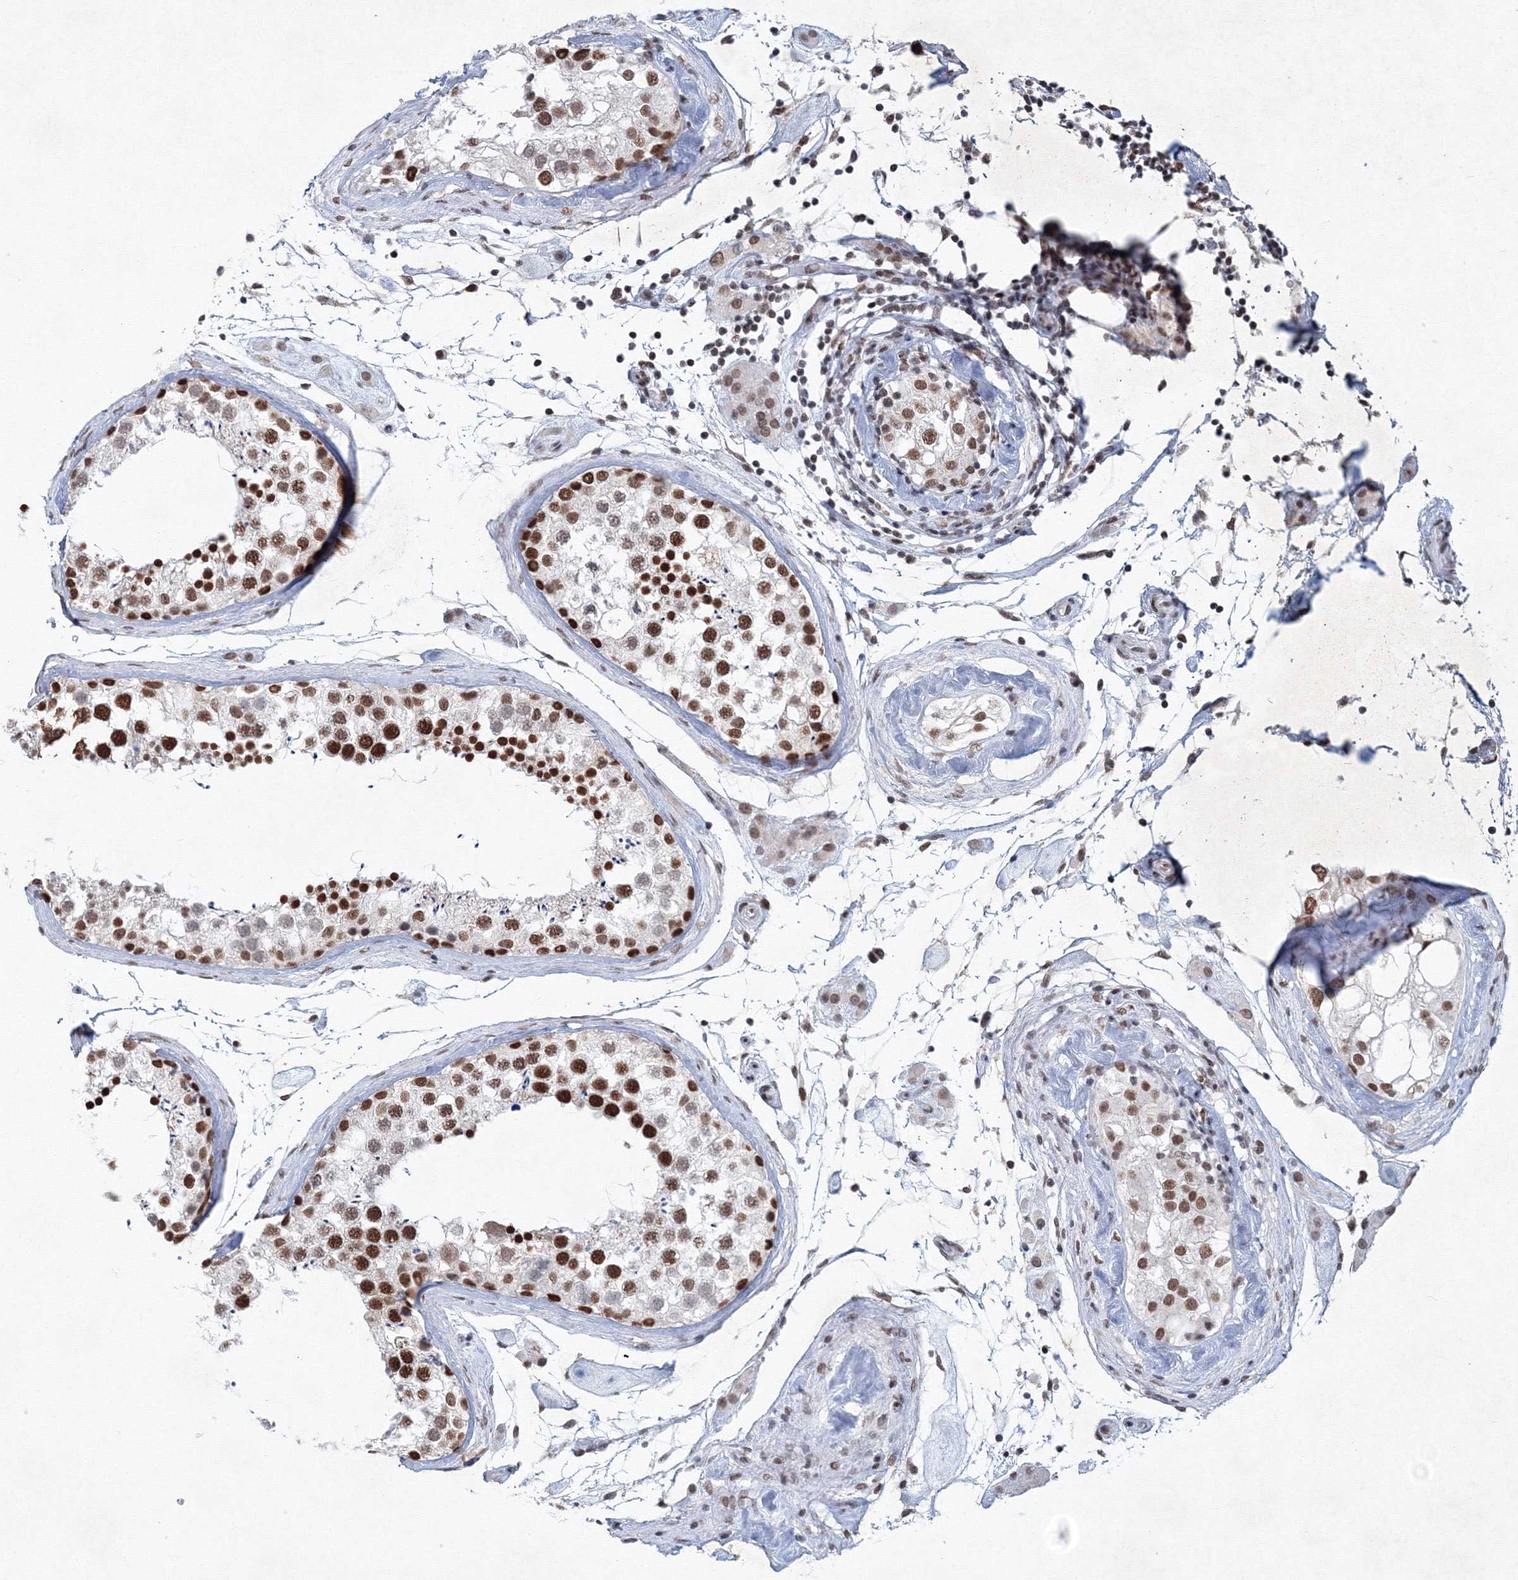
{"staining": {"intensity": "strong", "quantity": ">75%", "location": "nuclear"}, "tissue": "testis", "cell_type": "Cells in seminiferous ducts", "image_type": "normal", "snomed": [{"axis": "morphology", "description": "Normal tissue, NOS"}, {"axis": "topography", "description": "Testis"}], "caption": "A high amount of strong nuclear expression is present in about >75% of cells in seminiferous ducts in unremarkable testis. The staining is performed using DAB (3,3'-diaminobenzidine) brown chromogen to label protein expression. The nuclei are counter-stained blue using hematoxylin.", "gene": "SF3B6", "patient": {"sex": "male", "age": 46}}